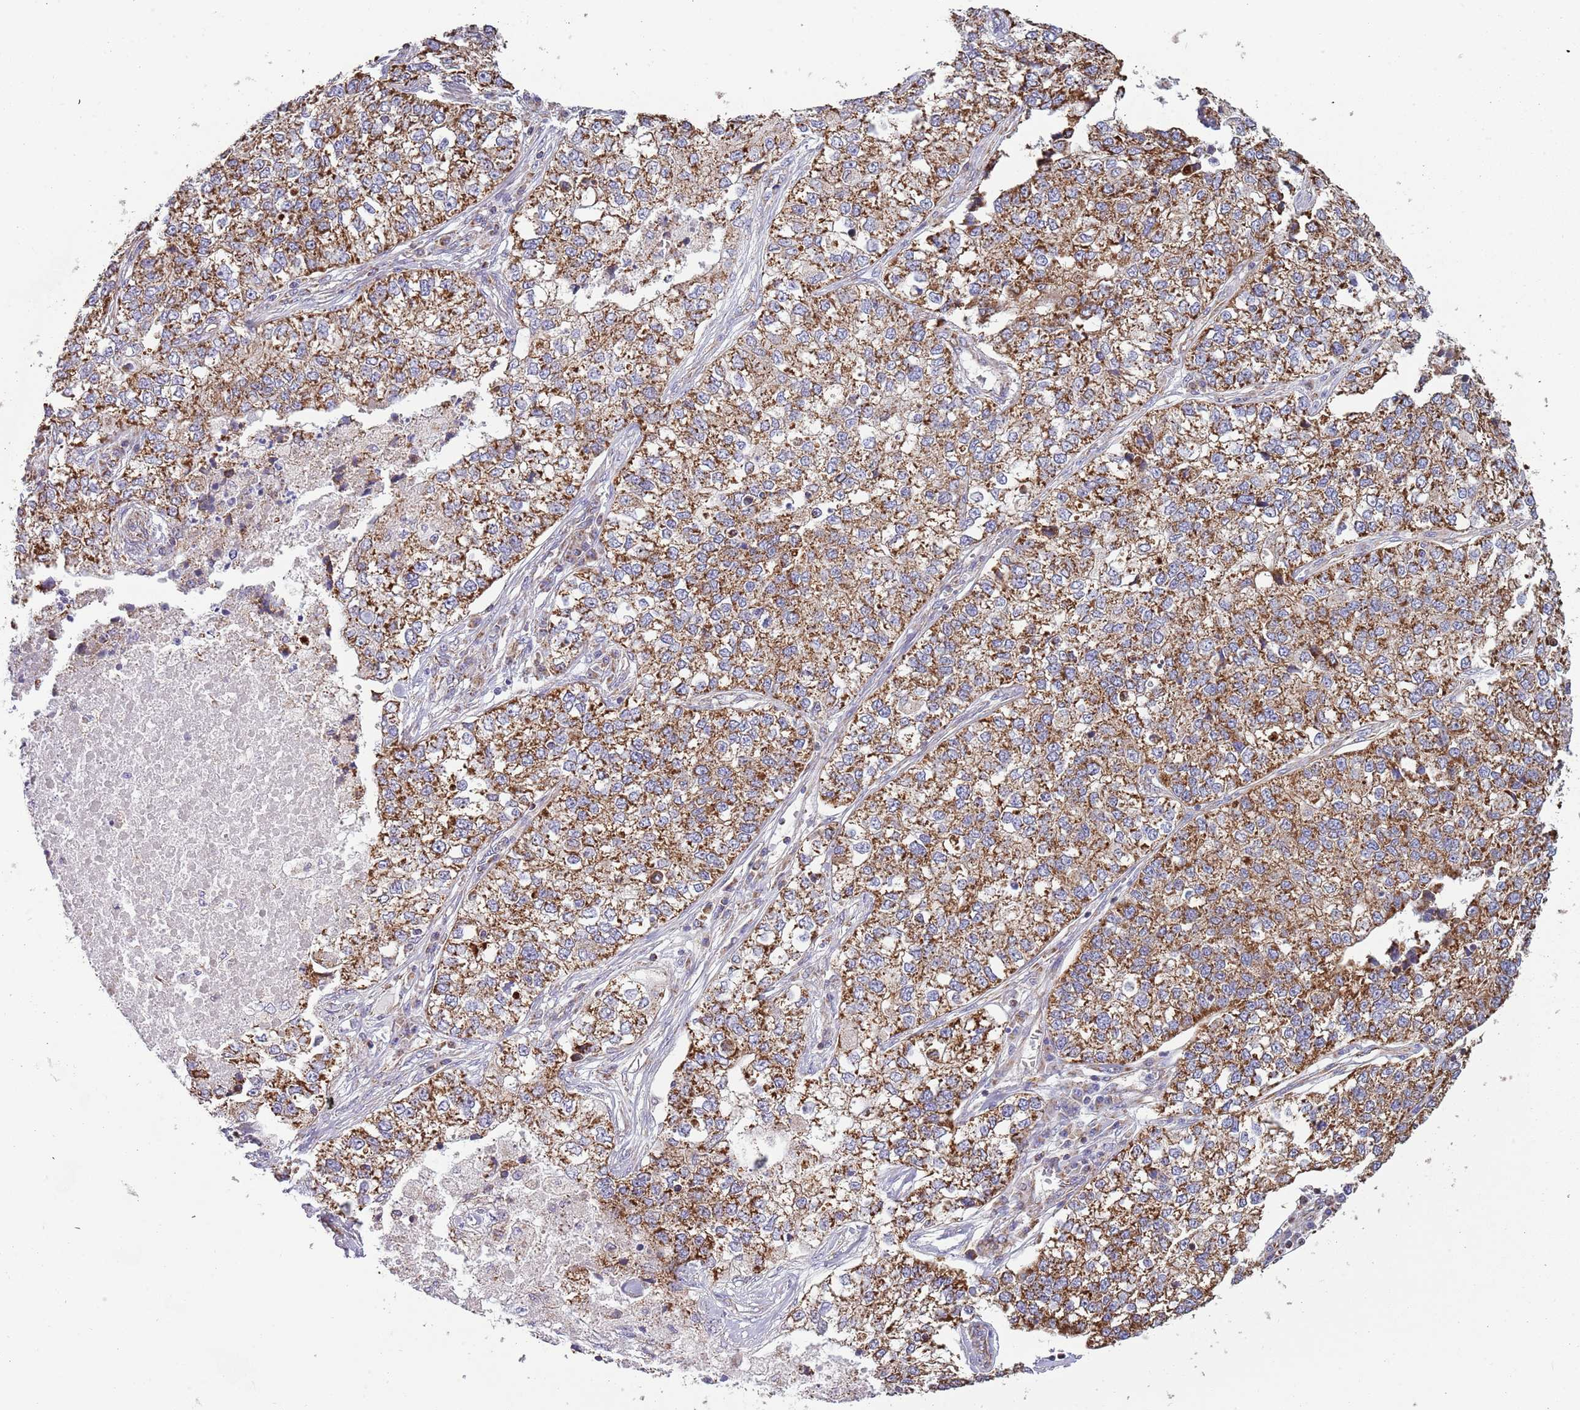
{"staining": {"intensity": "moderate", "quantity": ">75%", "location": "cytoplasmic/membranous"}, "tissue": "lung cancer", "cell_type": "Tumor cells", "image_type": "cancer", "snomed": [{"axis": "morphology", "description": "Adenocarcinoma, NOS"}, {"axis": "topography", "description": "Lung"}], "caption": "The image reveals a brown stain indicating the presence of a protein in the cytoplasmic/membranous of tumor cells in lung cancer (adenocarcinoma).", "gene": "VPS16", "patient": {"sex": "male", "age": 49}}